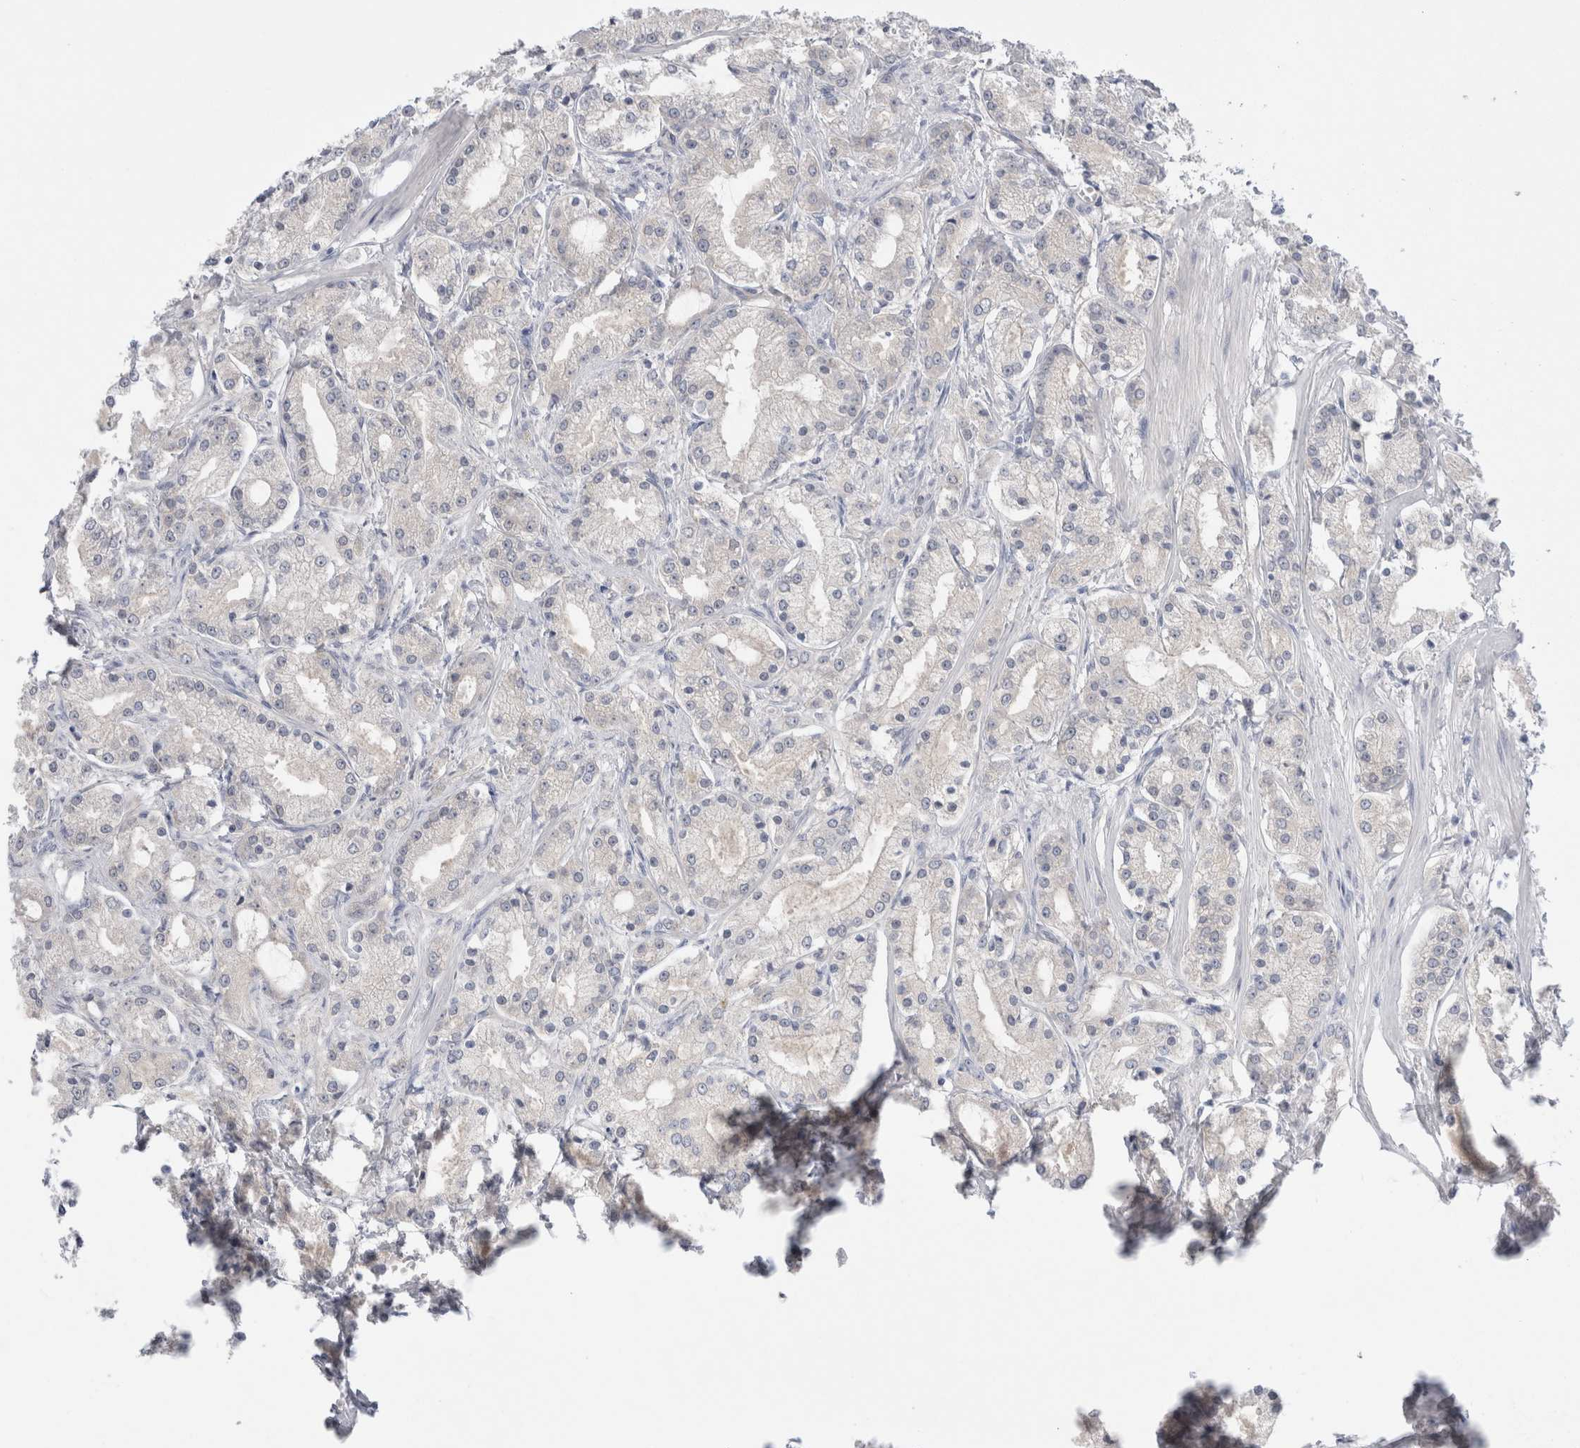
{"staining": {"intensity": "negative", "quantity": "none", "location": "none"}, "tissue": "prostate cancer", "cell_type": "Tumor cells", "image_type": "cancer", "snomed": [{"axis": "morphology", "description": "Adenocarcinoma, High grade"}, {"axis": "topography", "description": "Prostate"}], "caption": "The histopathology image displays no staining of tumor cells in prostate high-grade adenocarcinoma. (Brightfield microscopy of DAB immunohistochemistry at high magnification).", "gene": "WIPF2", "patient": {"sex": "male", "age": 66}}